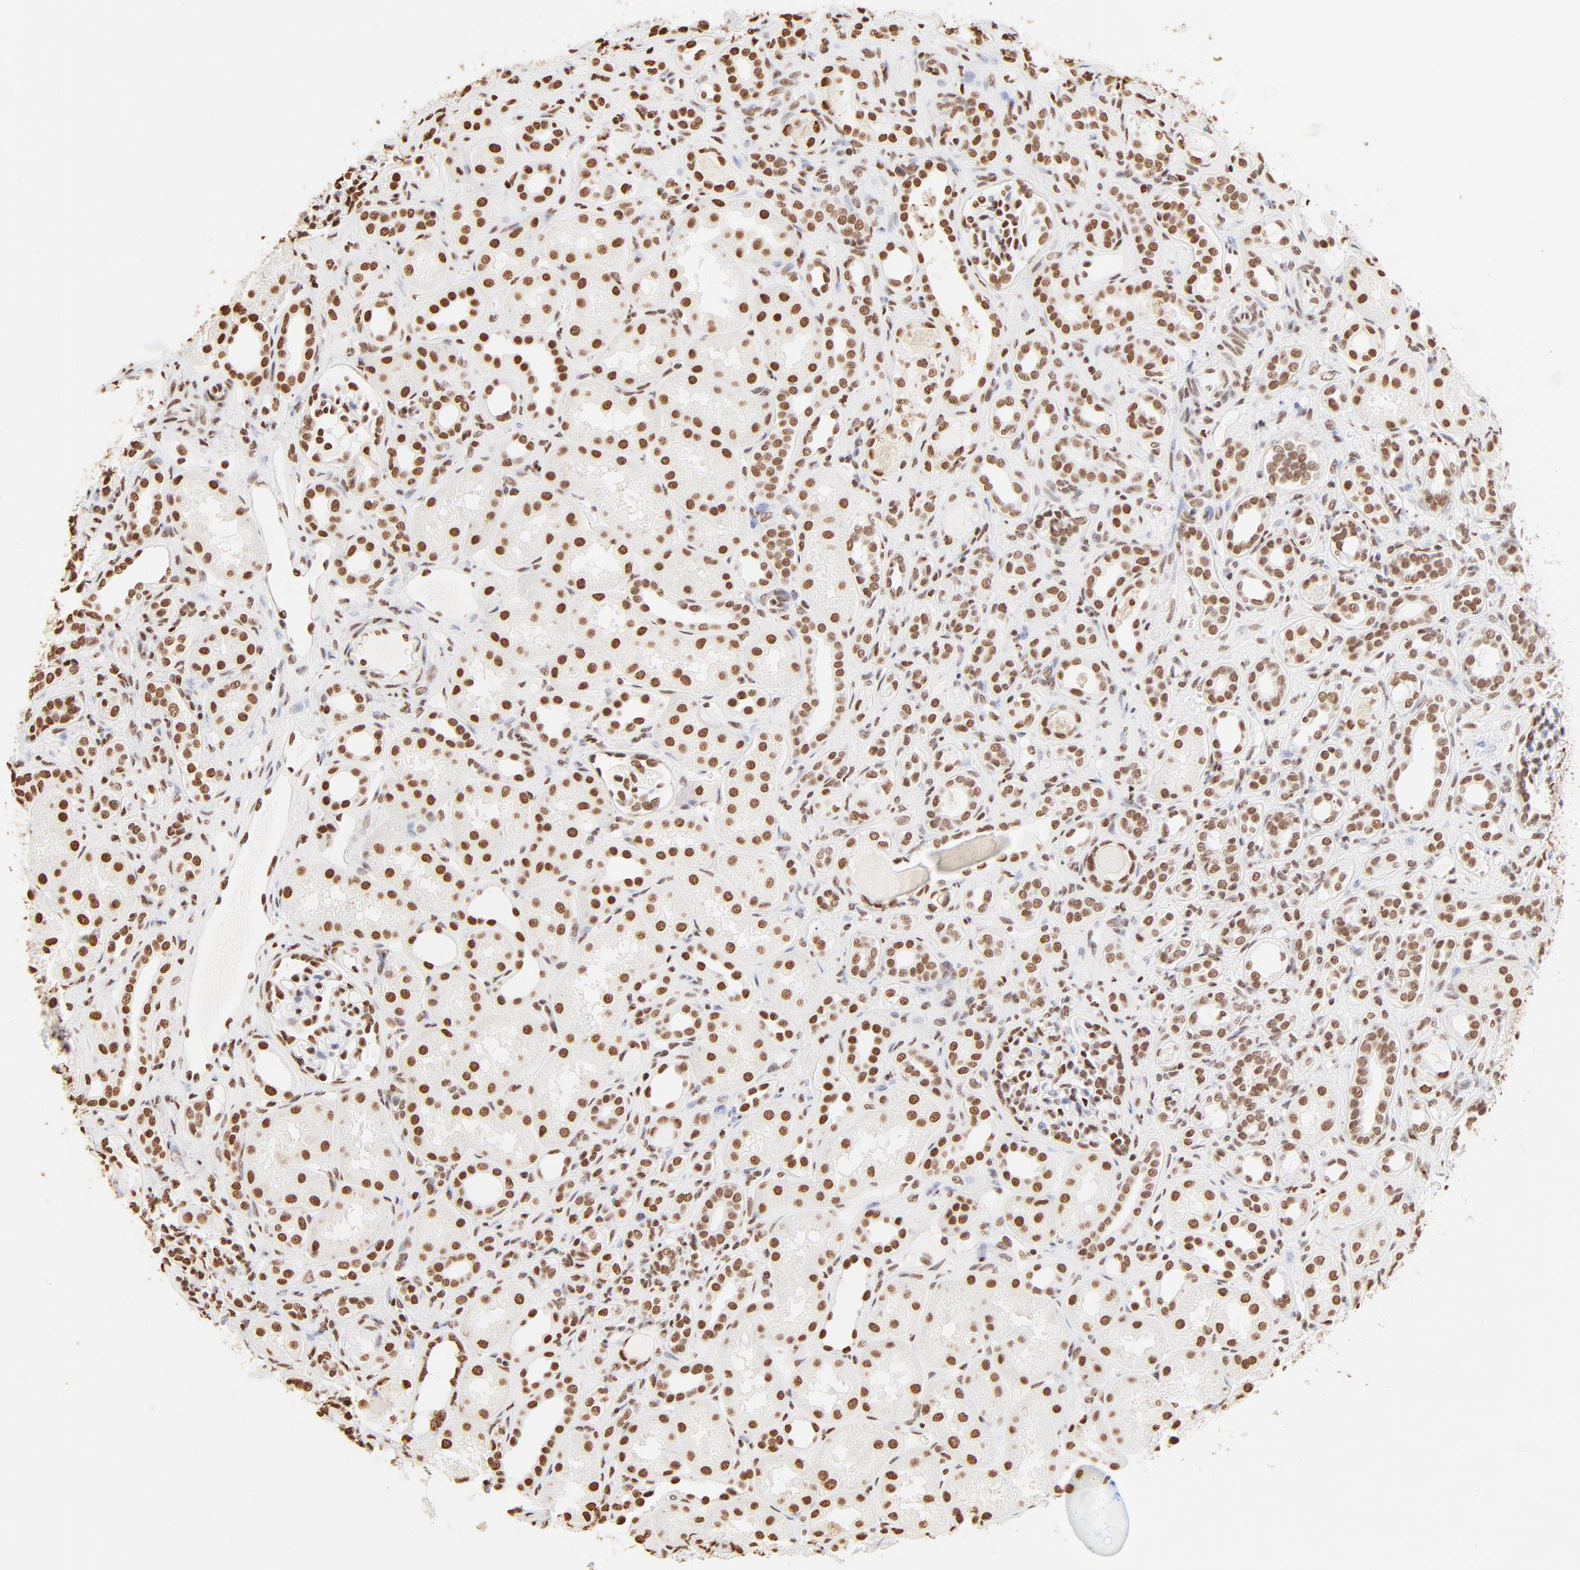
{"staining": {"intensity": "strong", "quantity": "25%-75%", "location": "nuclear"}, "tissue": "kidney", "cell_type": "Cells in glomeruli", "image_type": "normal", "snomed": [{"axis": "morphology", "description": "Normal tissue, NOS"}, {"axis": "topography", "description": "Kidney"}], "caption": "Immunohistochemistry of normal kidney exhibits high levels of strong nuclear staining in approximately 25%-75% of cells in glomeruli. Immunohistochemistry (ihc) stains the protein of interest in brown and the nuclei are stained blue.", "gene": "ZNF540", "patient": {"sex": "male", "age": 7}}